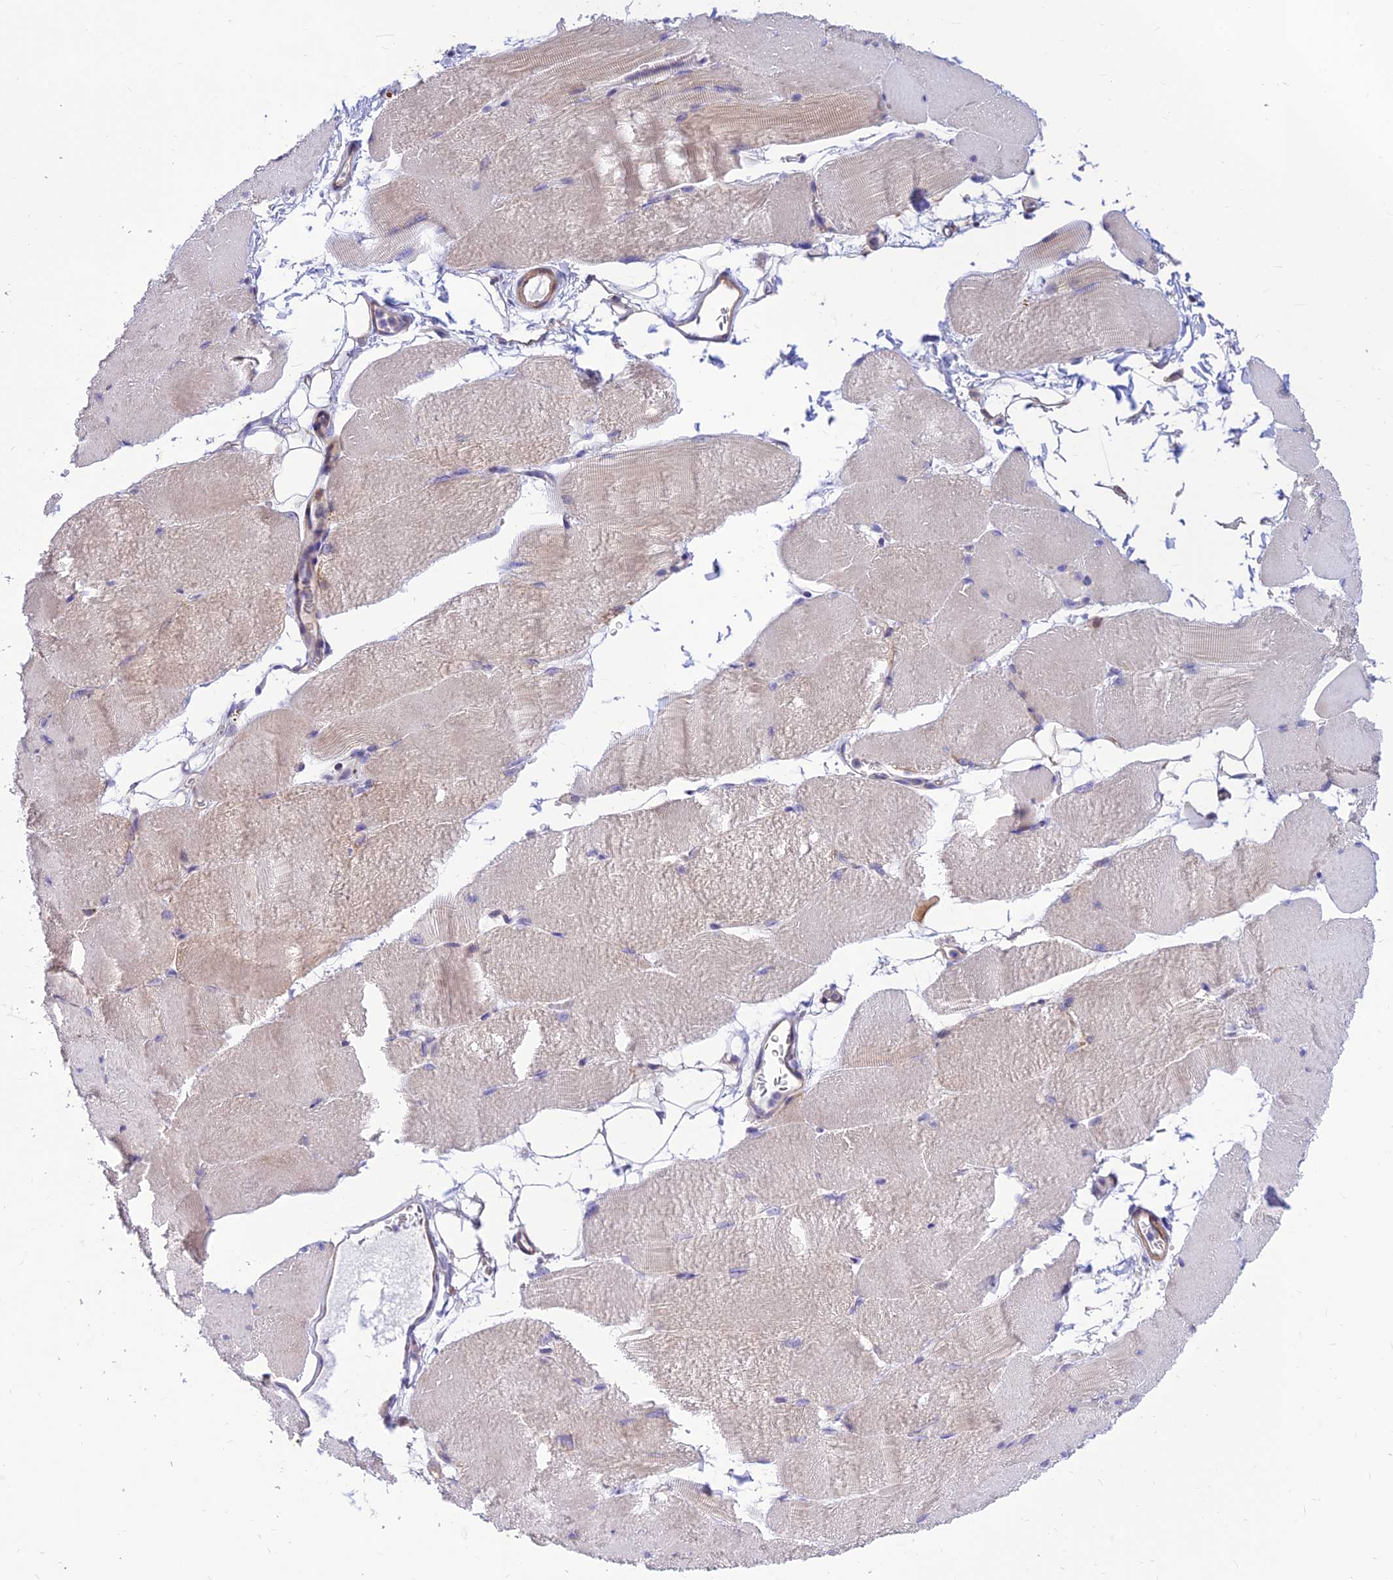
{"staining": {"intensity": "weak", "quantity": "<25%", "location": "cytoplasmic/membranous"}, "tissue": "skeletal muscle", "cell_type": "Myocytes", "image_type": "normal", "snomed": [{"axis": "morphology", "description": "Normal tissue, NOS"}, {"axis": "topography", "description": "Skeletal muscle"}, {"axis": "topography", "description": "Parathyroid gland"}], "caption": "A histopathology image of human skeletal muscle is negative for staining in myocytes. The staining was performed using DAB (3,3'-diaminobenzidine) to visualize the protein expression in brown, while the nuclei were stained in blue with hematoxylin (Magnification: 20x).", "gene": "FAM186B", "patient": {"sex": "female", "age": 37}}